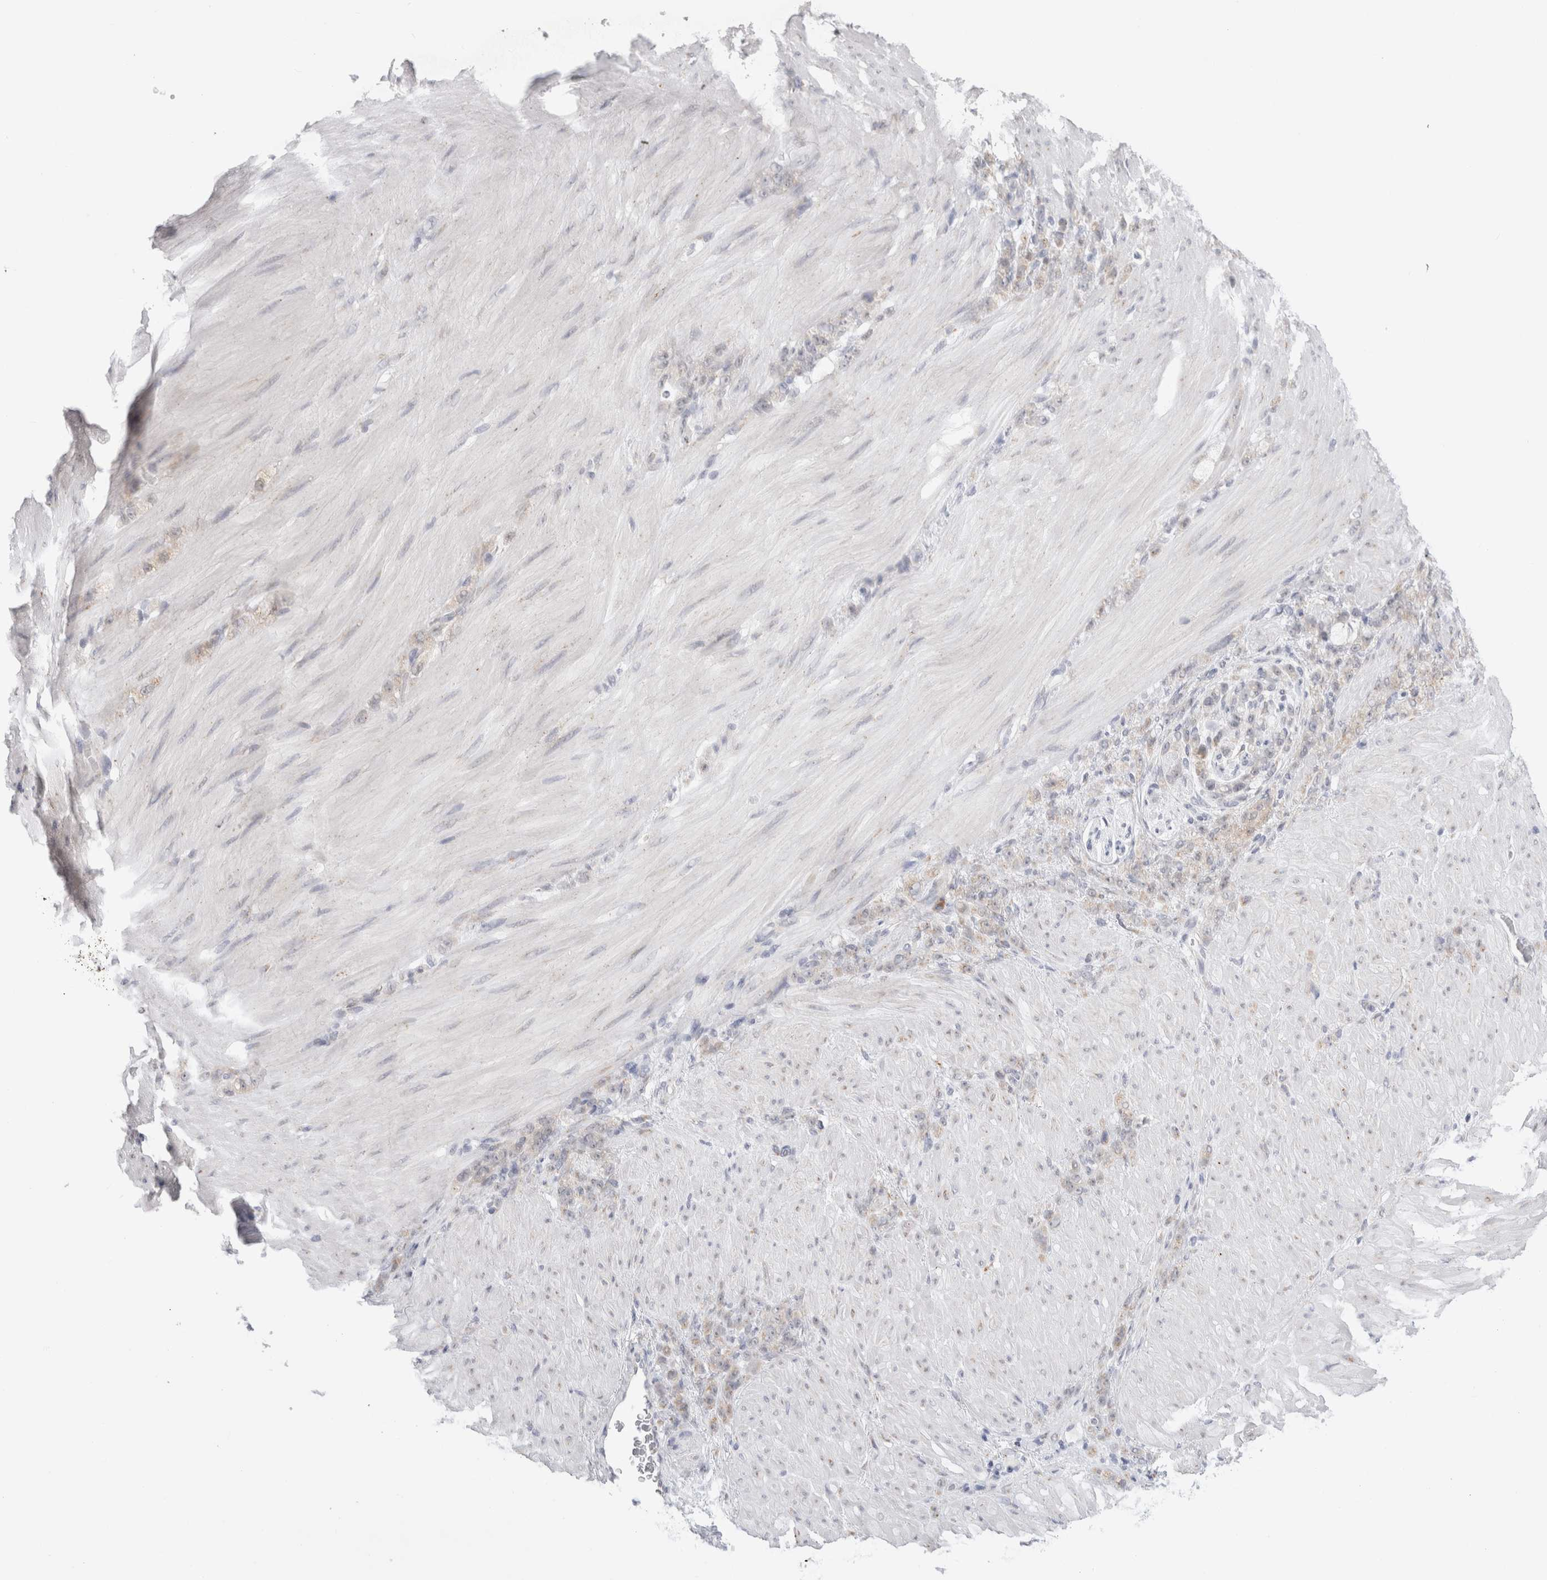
{"staining": {"intensity": "weak", "quantity": "<25%", "location": "cytoplasmic/membranous"}, "tissue": "stomach cancer", "cell_type": "Tumor cells", "image_type": "cancer", "snomed": [{"axis": "morphology", "description": "Normal tissue, NOS"}, {"axis": "morphology", "description": "Adenocarcinoma, NOS"}, {"axis": "topography", "description": "Stomach"}], "caption": "Tumor cells are negative for brown protein staining in stomach cancer (adenocarcinoma).", "gene": "TRMT1L", "patient": {"sex": "male", "age": 82}}